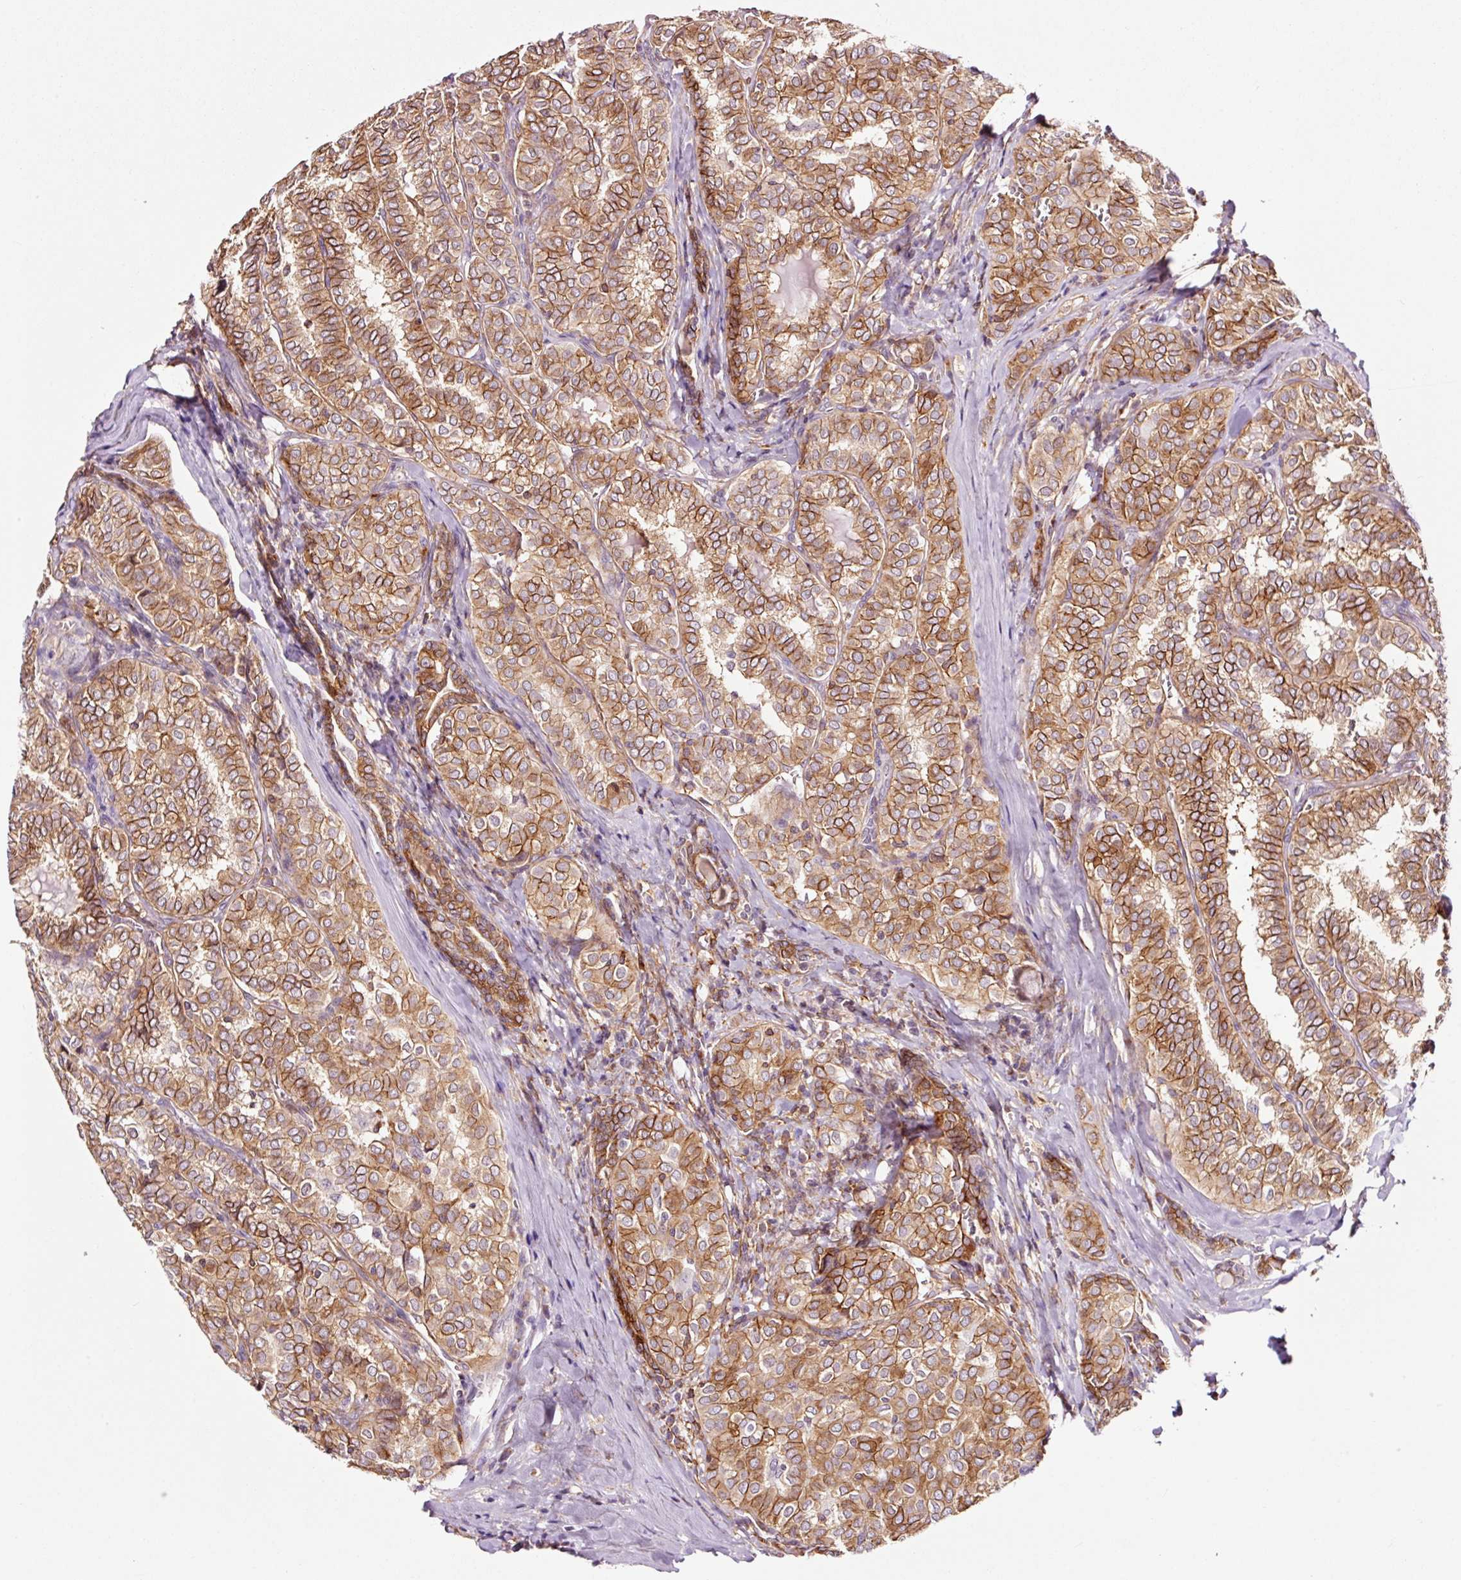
{"staining": {"intensity": "moderate", "quantity": ">75%", "location": "cytoplasmic/membranous"}, "tissue": "thyroid cancer", "cell_type": "Tumor cells", "image_type": "cancer", "snomed": [{"axis": "morphology", "description": "Papillary adenocarcinoma, NOS"}, {"axis": "topography", "description": "Thyroid gland"}], "caption": "Protein staining by immunohistochemistry exhibits moderate cytoplasmic/membranous positivity in about >75% of tumor cells in thyroid cancer (papillary adenocarcinoma).", "gene": "ADD3", "patient": {"sex": "female", "age": 30}}